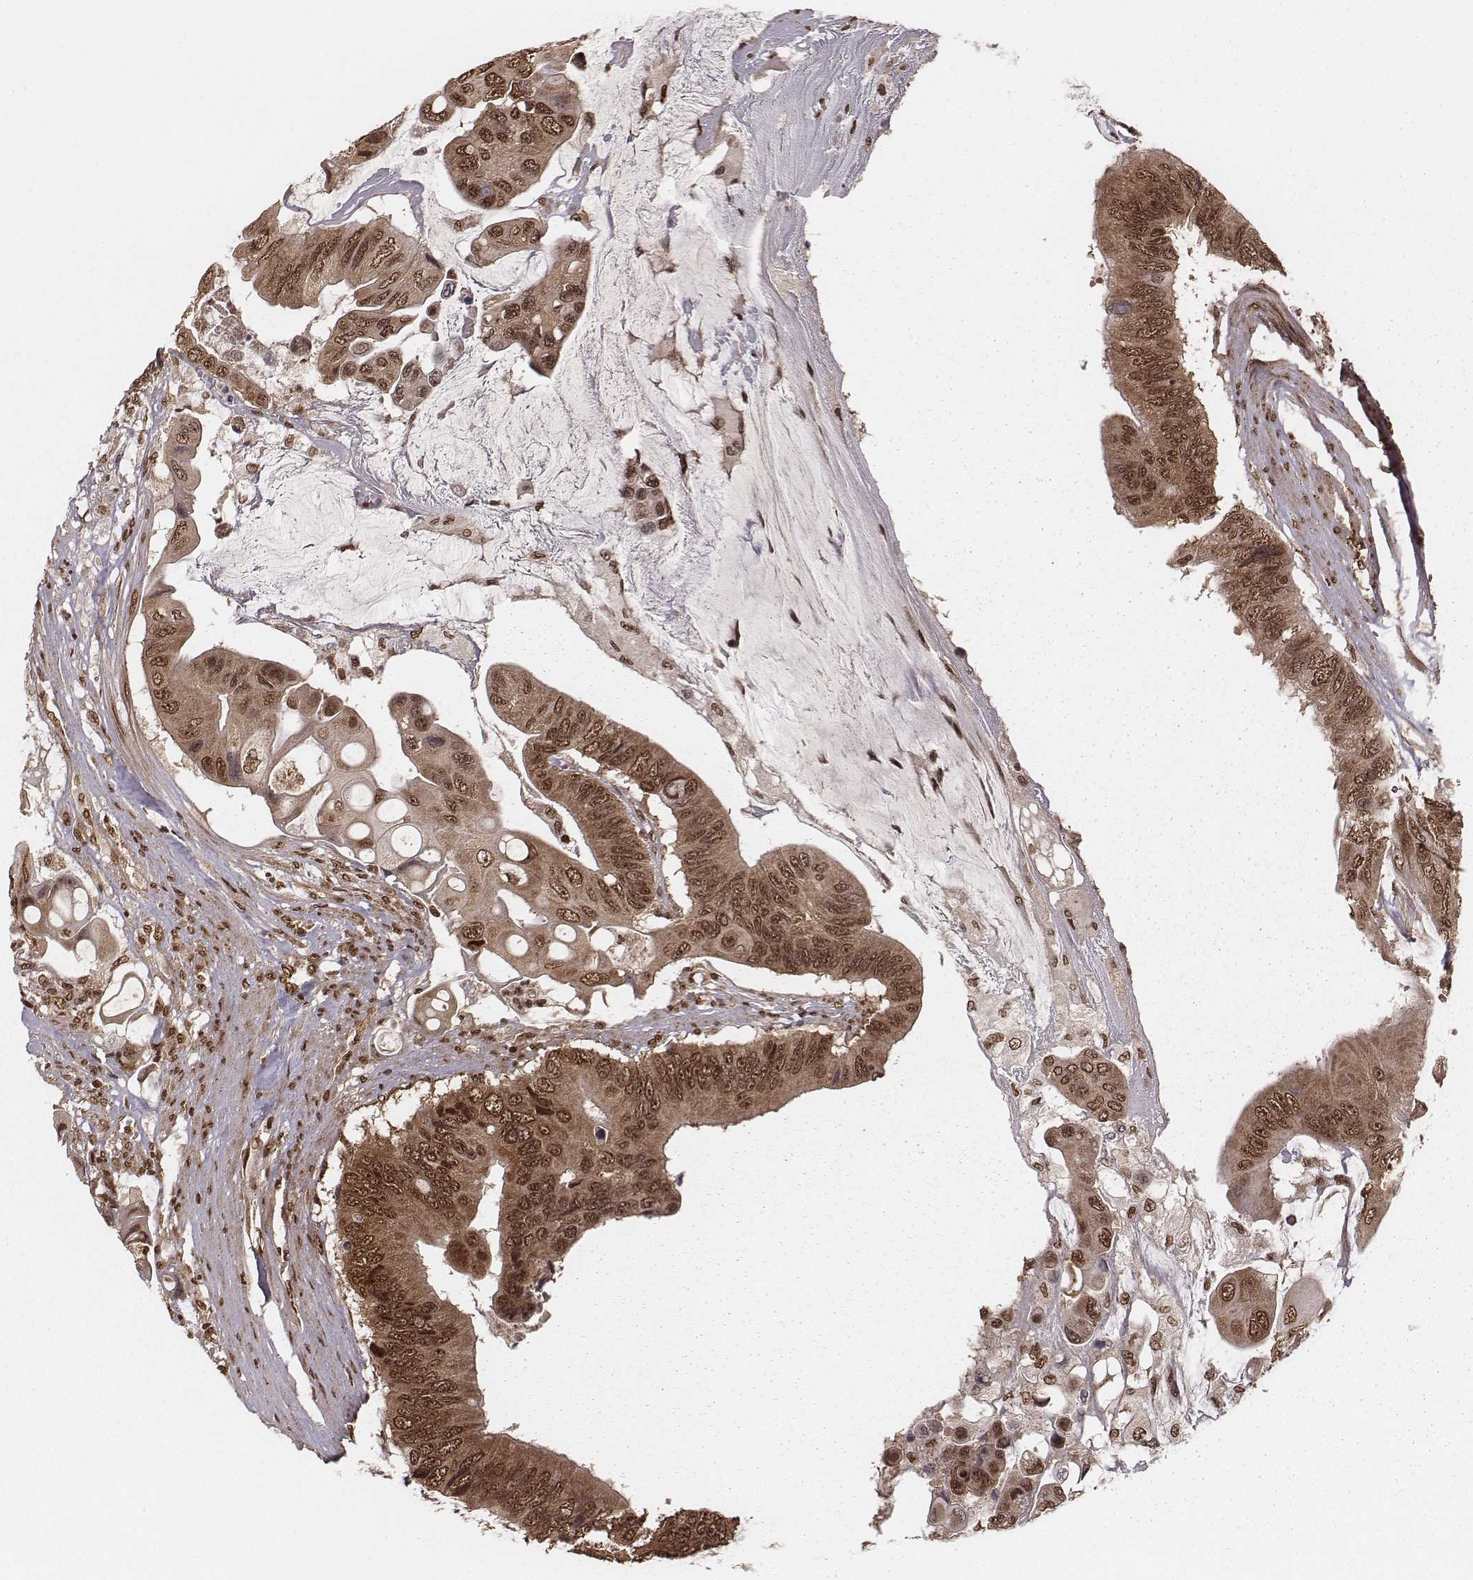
{"staining": {"intensity": "moderate", "quantity": ">75%", "location": "cytoplasmic/membranous,nuclear"}, "tissue": "colorectal cancer", "cell_type": "Tumor cells", "image_type": "cancer", "snomed": [{"axis": "morphology", "description": "Adenocarcinoma, NOS"}, {"axis": "topography", "description": "Rectum"}], "caption": "A micrograph of adenocarcinoma (colorectal) stained for a protein exhibits moderate cytoplasmic/membranous and nuclear brown staining in tumor cells. Using DAB (3,3'-diaminobenzidine) (brown) and hematoxylin (blue) stains, captured at high magnification using brightfield microscopy.", "gene": "NFX1", "patient": {"sex": "male", "age": 63}}